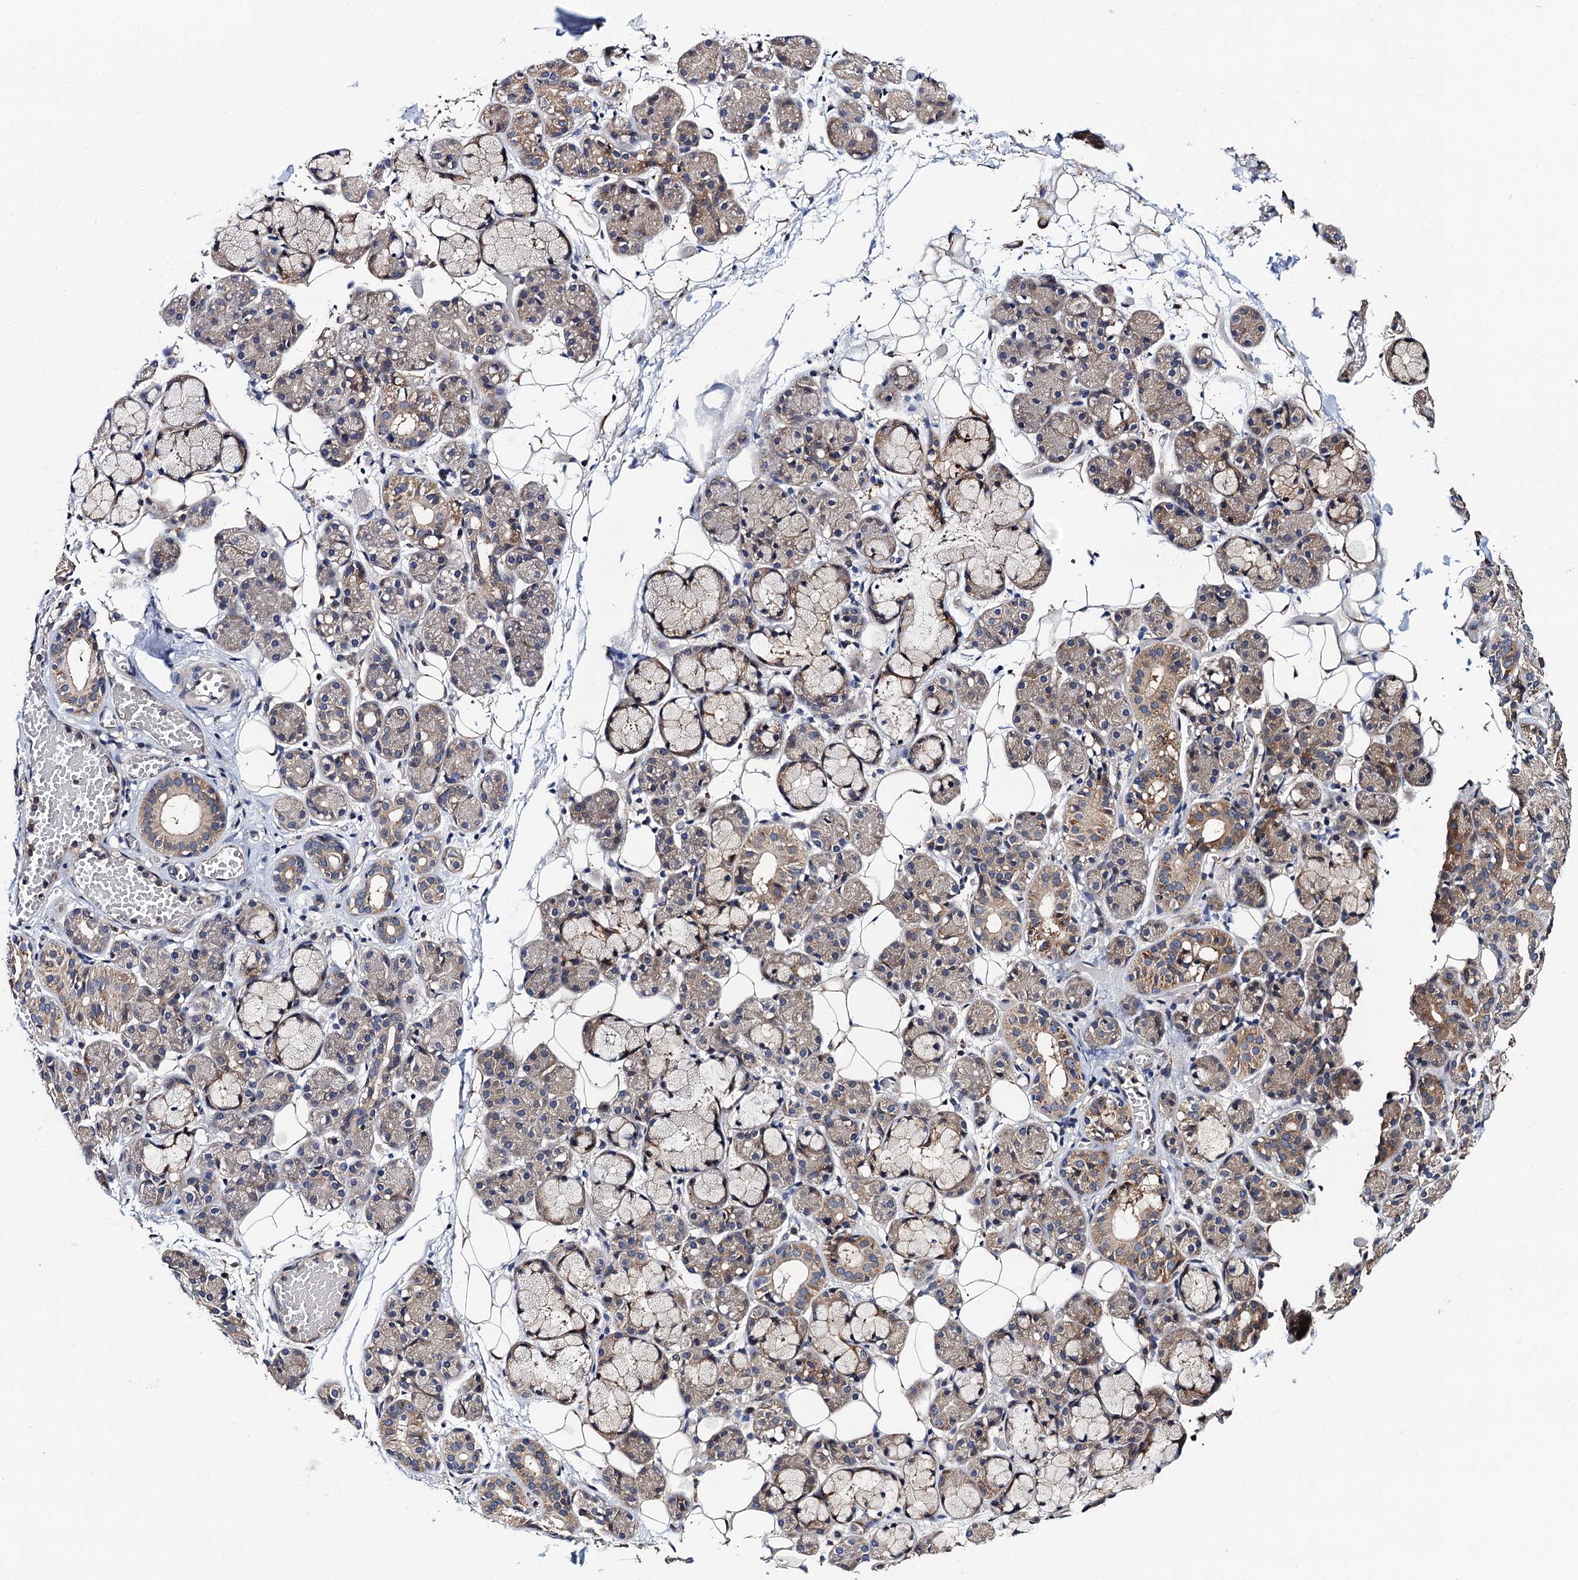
{"staining": {"intensity": "moderate", "quantity": "<25%", "location": "cytoplasmic/membranous"}, "tissue": "salivary gland", "cell_type": "Glandular cells", "image_type": "normal", "snomed": [{"axis": "morphology", "description": "Normal tissue, NOS"}, {"axis": "topography", "description": "Salivary gland"}], "caption": "Immunohistochemistry image of benign salivary gland: human salivary gland stained using immunohistochemistry (IHC) shows low levels of moderate protein expression localized specifically in the cytoplasmic/membranous of glandular cells, appearing as a cytoplasmic/membranous brown color.", "gene": "VPS35", "patient": {"sex": "male", "age": 63}}